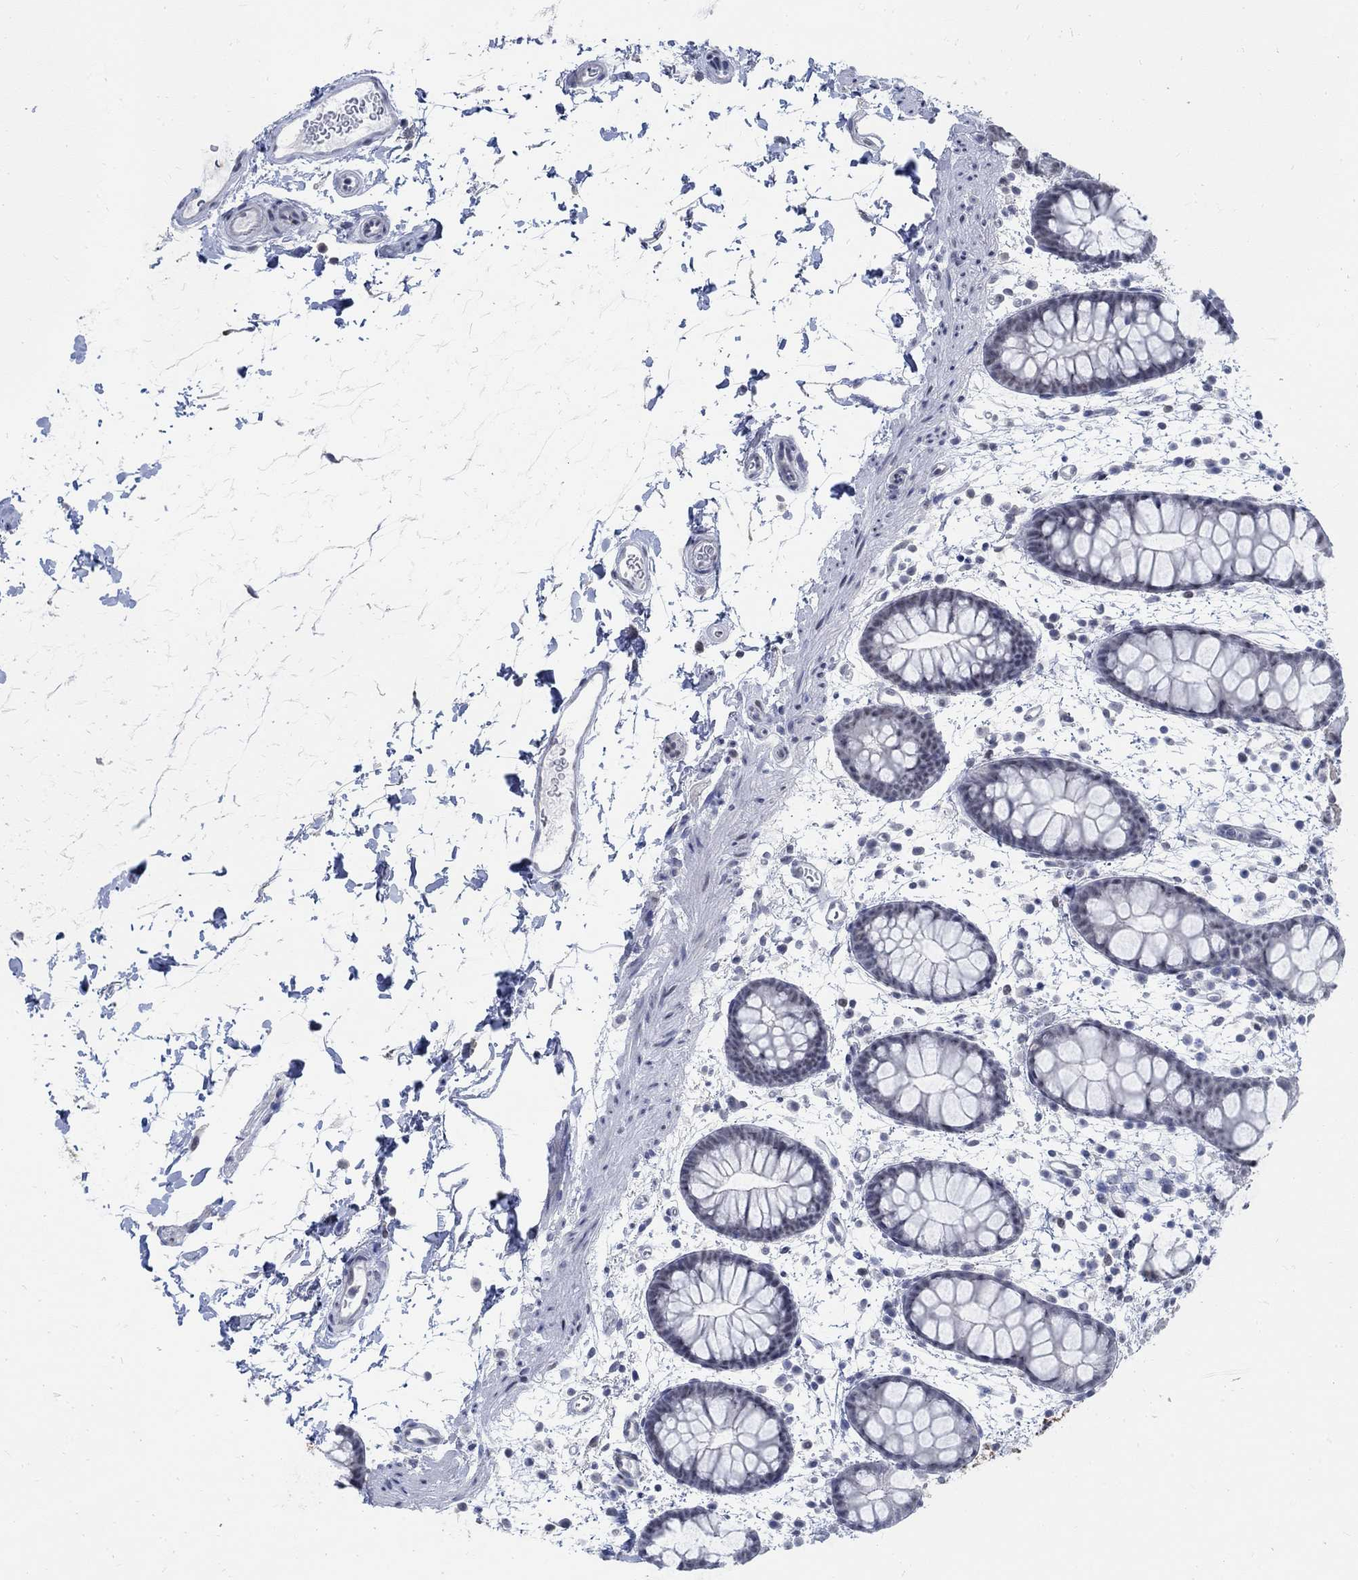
{"staining": {"intensity": "negative", "quantity": "none", "location": "none"}, "tissue": "rectum", "cell_type": "Glandular cells", "image_type": "normal", "snomed": [{"axis": "morphology", "description": "Normal tissue, NOS"}, {"axis": "topography", "description": "Rectum"}], "caption": "Immunohistochemistry (IHC) image of normal rectum: rectum stained with DAB reveals no significant protein expression in glandular cells.", "gene": "DLK1", "patient": {"sex": "male", "age": 57}}